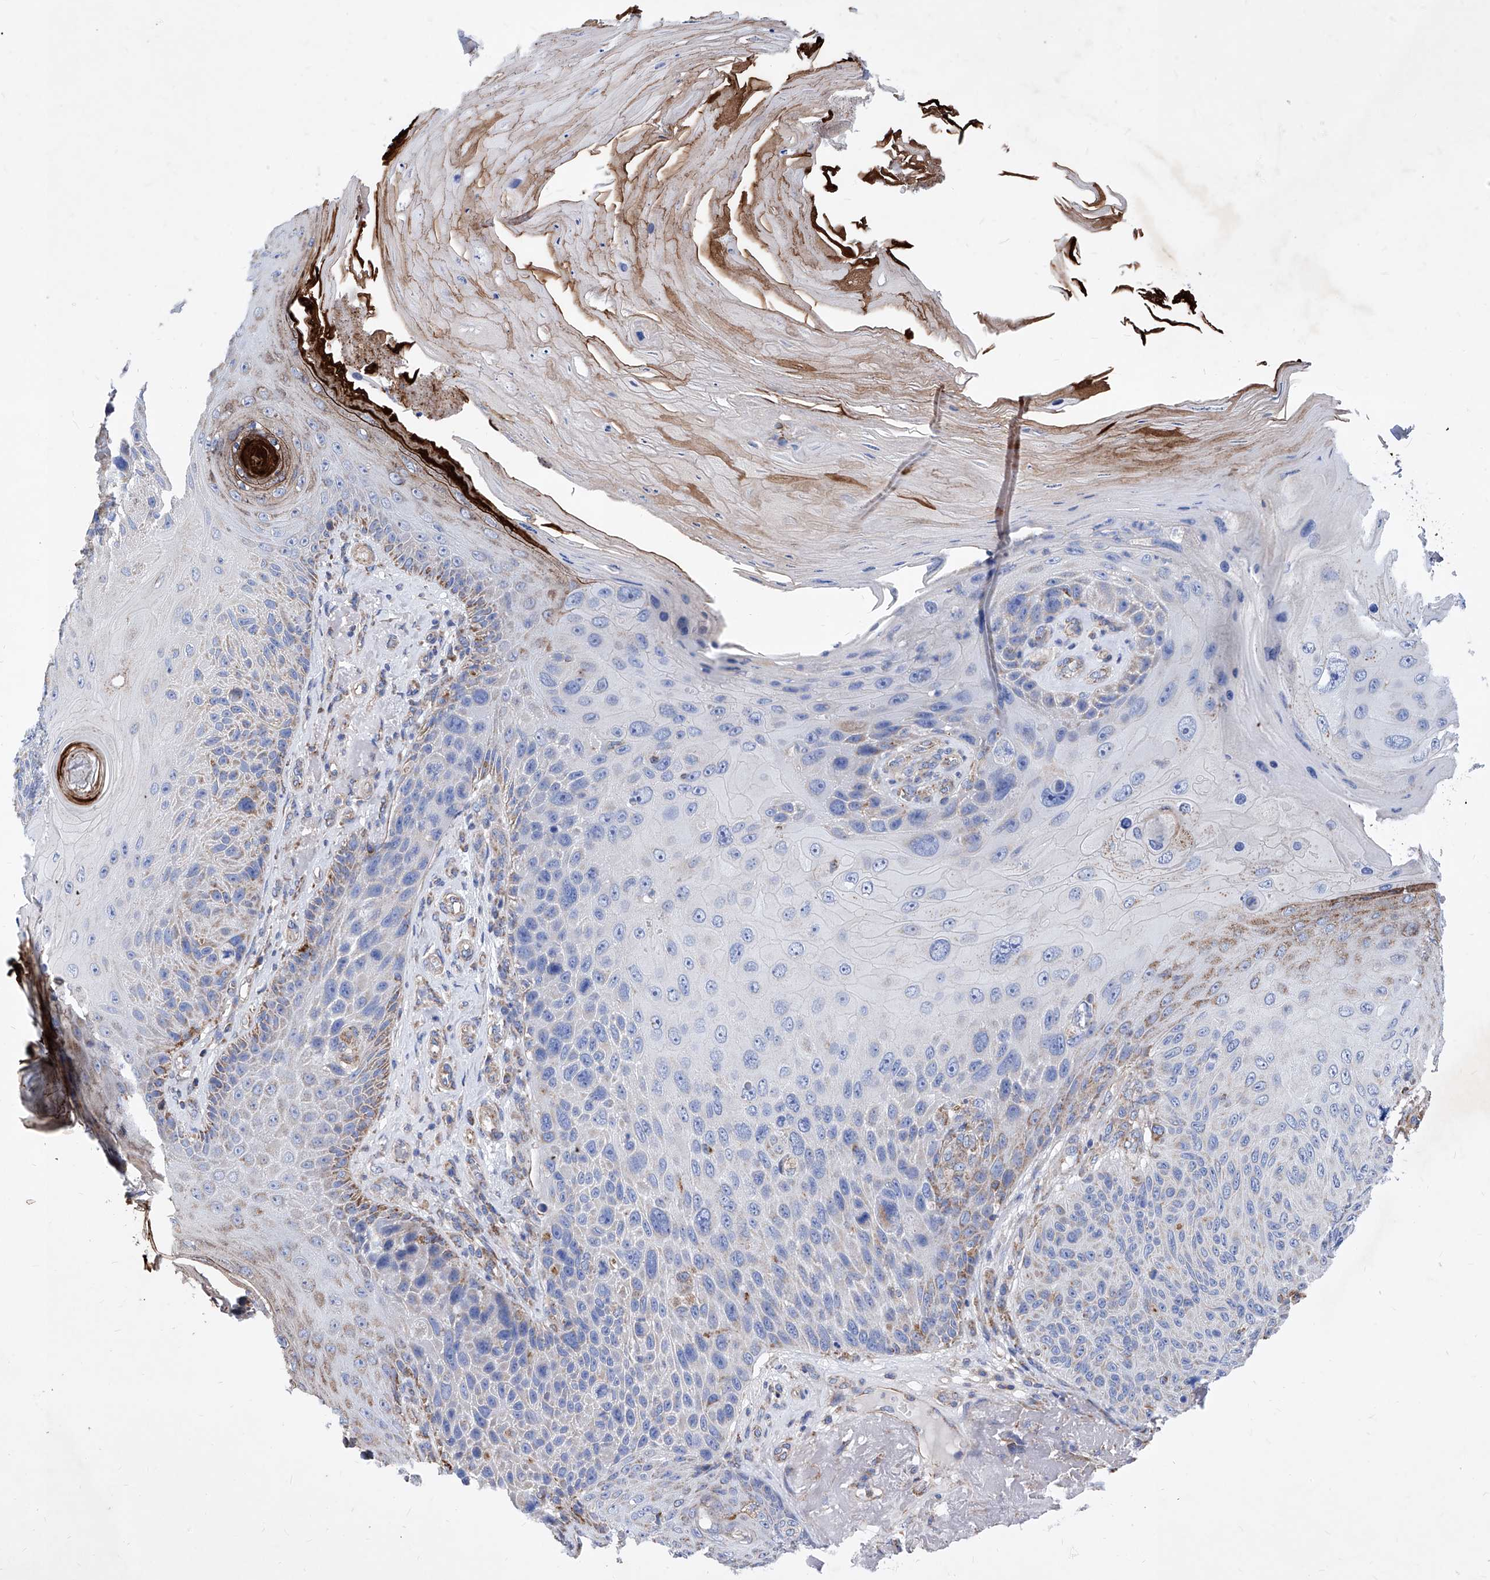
{"staining": {"intensity": "moderate", "quantity": "<25%", "location": "cytoplasmic/membranous"}, "tissue": "skin cancer", "cell_type": "Tumor cells", "image_type": "cancer", "snomed": [{"axis": "morphology", "description": "Squamous cell carcinoma, NOS"}, {"axis": "topography", "description": "Skin"}], "caption": "High-power microscopy captured an immunohistochemistry histopathology image of skin squamous cell carcinoma, revealing moderate cytoplasmic/membranous expression in about <25% of tumor cells.", "gene": "HRNR", "patient": {"sex": "female", "age": 88}}